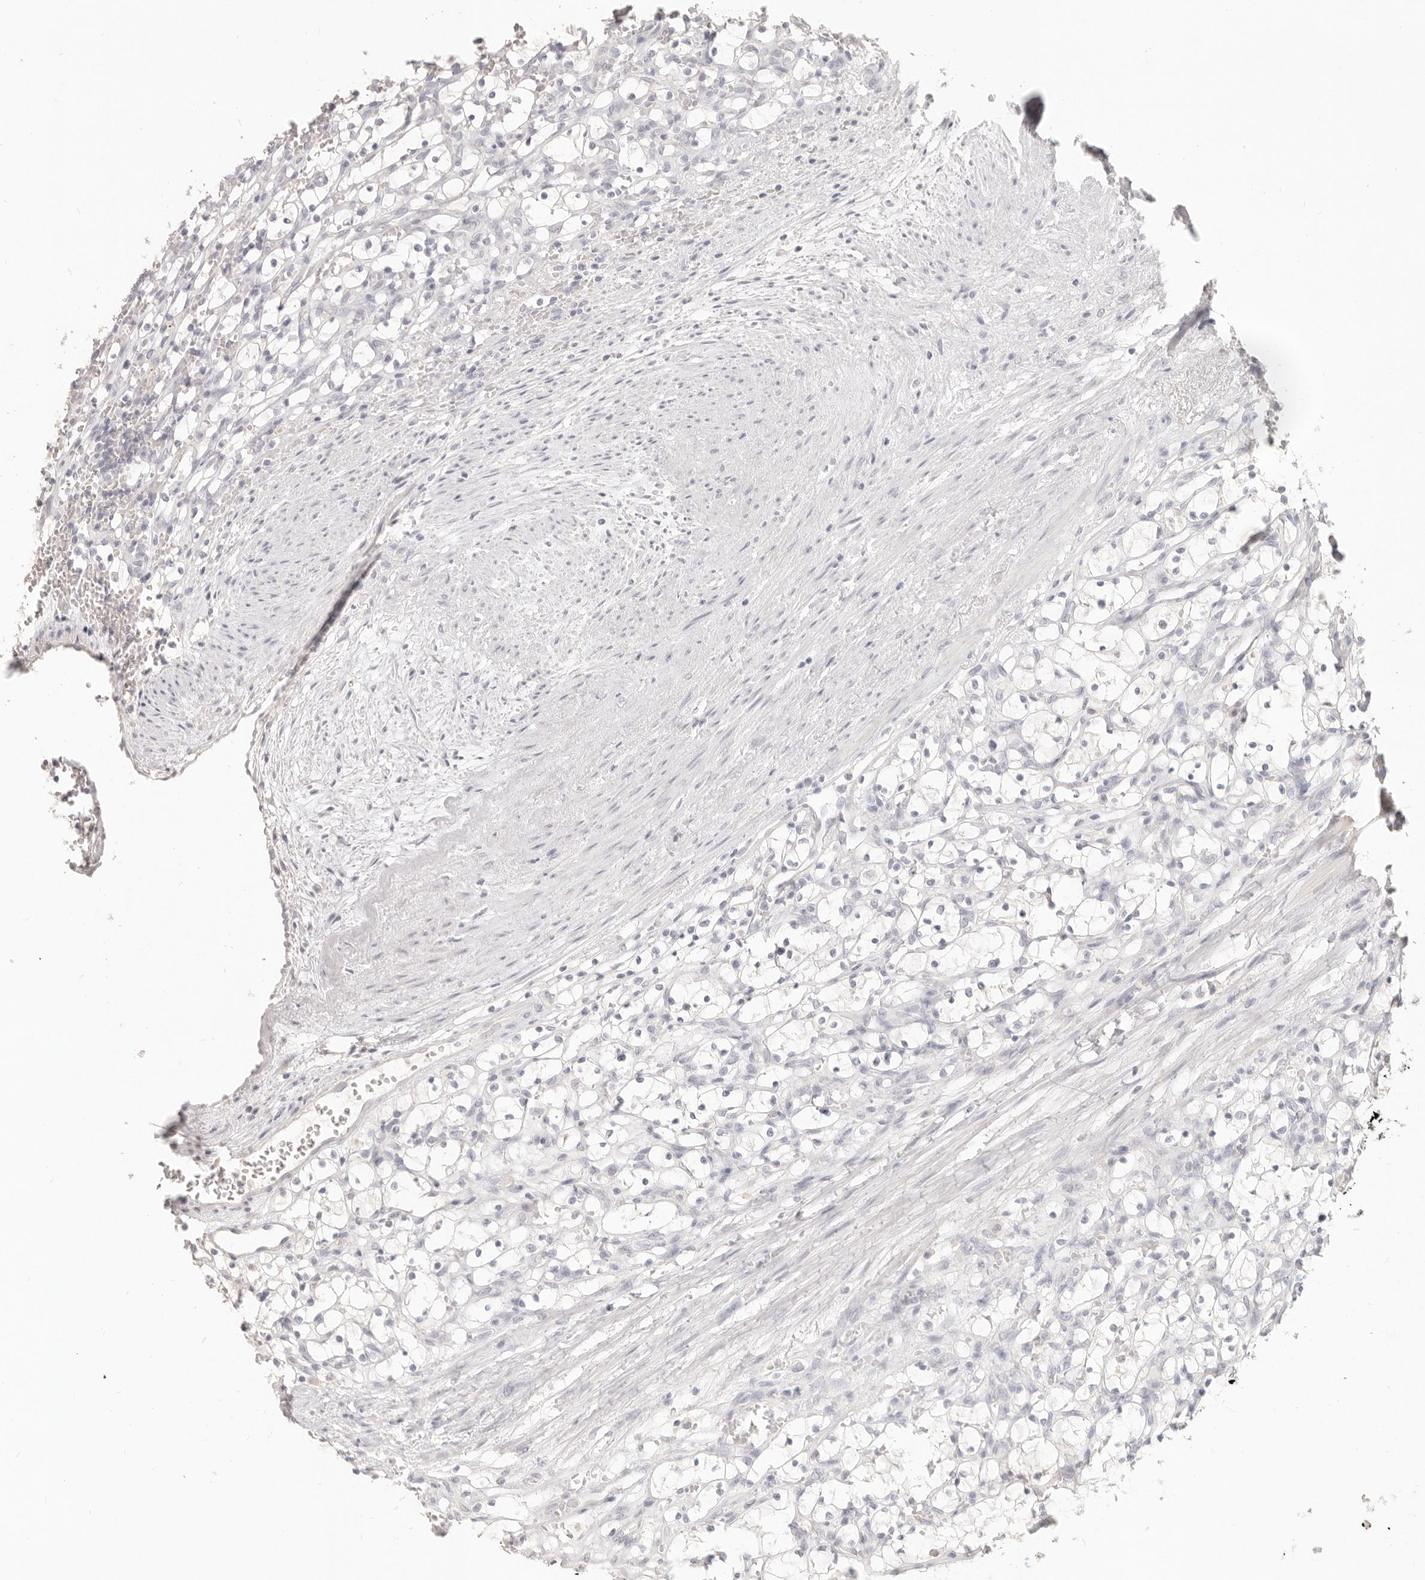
{"staining": {"intensity": "negative", "quantity": "none", "location": "none"}, "tissue": "renal cancer", "cell_type": "Tumor cells", "image_type": "cancer", "snomed": [{"axis": "morphology", "description": "Adenocarcinoma, NOS"}, {"axis": "topography", "description": "Kidney"}], "caption": "IHC image of neoplastic tissue: renal cancer (adenocarcinoma) stained with DAB (3,3'-diaminobenzidine) exhibits no significant protein positivity in tumor cells.", "gene": "EPCAM", "patient": {"sex": "female", "age": 69}}